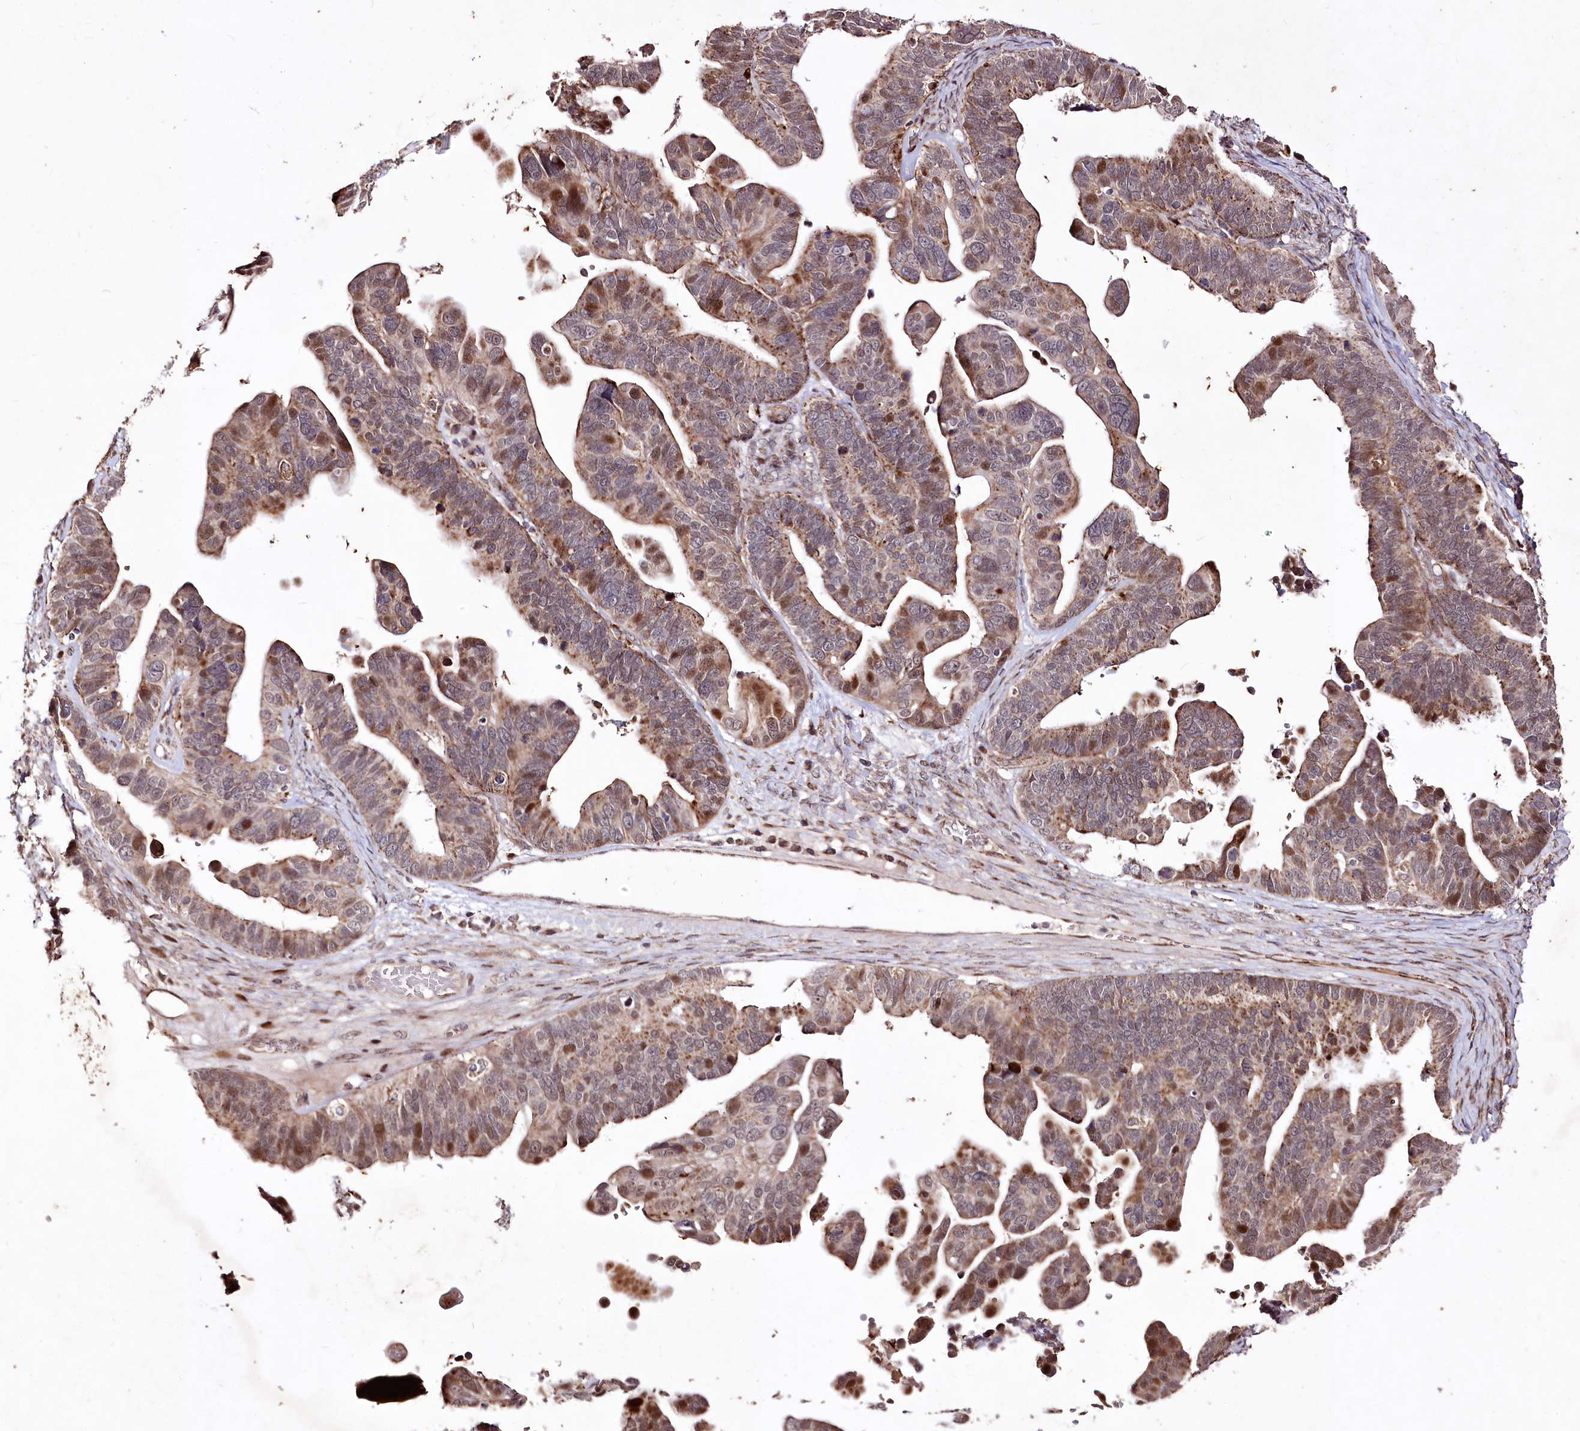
{"staining": {"intensity": "moderate", "quantity": ">75%", "location": "cytoplasmic/membranous,nuclear"}, "tissue": "ovarian cancer", "cell_type": "Tumor cells", "image_type": "cancer", "snomed": [{"axis": "morphology", "description": "Cystadenocarcinoma, serous, NOS"}, {"axis": "topography", "description": "Ovary"}], "caption": "Immunohistochemical staining of ovarian cancer (serous cystadenocarcinoma) shows moderate cytoplasmic/membranous and nuclear protein positivity in approximately >75% of tumor cells.", "gene": "CARD19", "patient": {"sex": "female", "age": 56}}